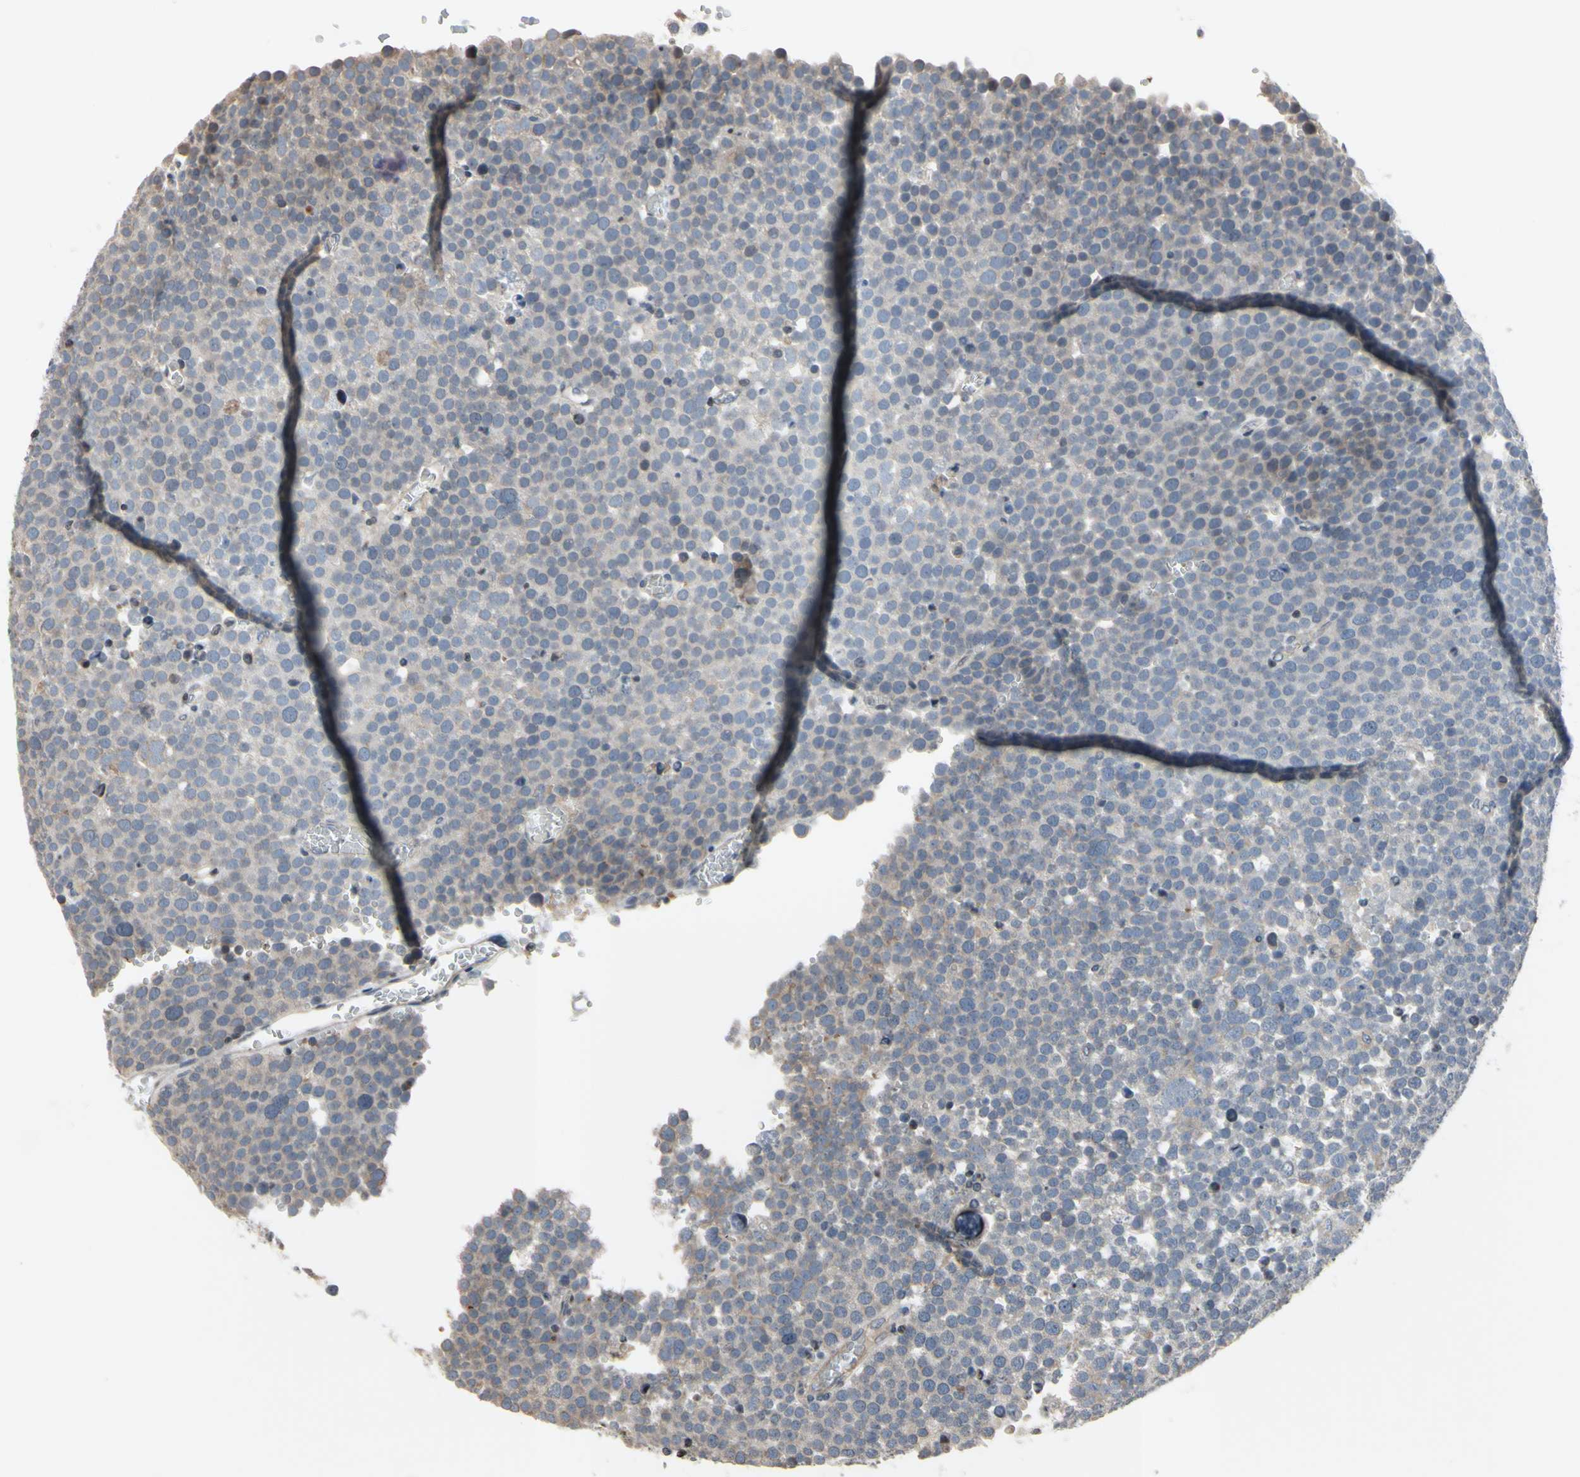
{"staining": {"intensity": "negative", "quantity": "none", "location": "none"}, "tissue": "testis cancer", "cell_type": "Tumor cells", "image_type": "cancer", "snomed": [{"axis": "morphology", "description": "Seminoma, NOS"}, {"axis": "topography", "description": "Testis"}], "caption": "DAB (3,3'-diaminobenzidine) immunohistochemical staining of seminoma (testis) exhibits no significant staining in tumor cells.", "gene": "ARG1", "patient": {"sex": "male", "age": 71}}